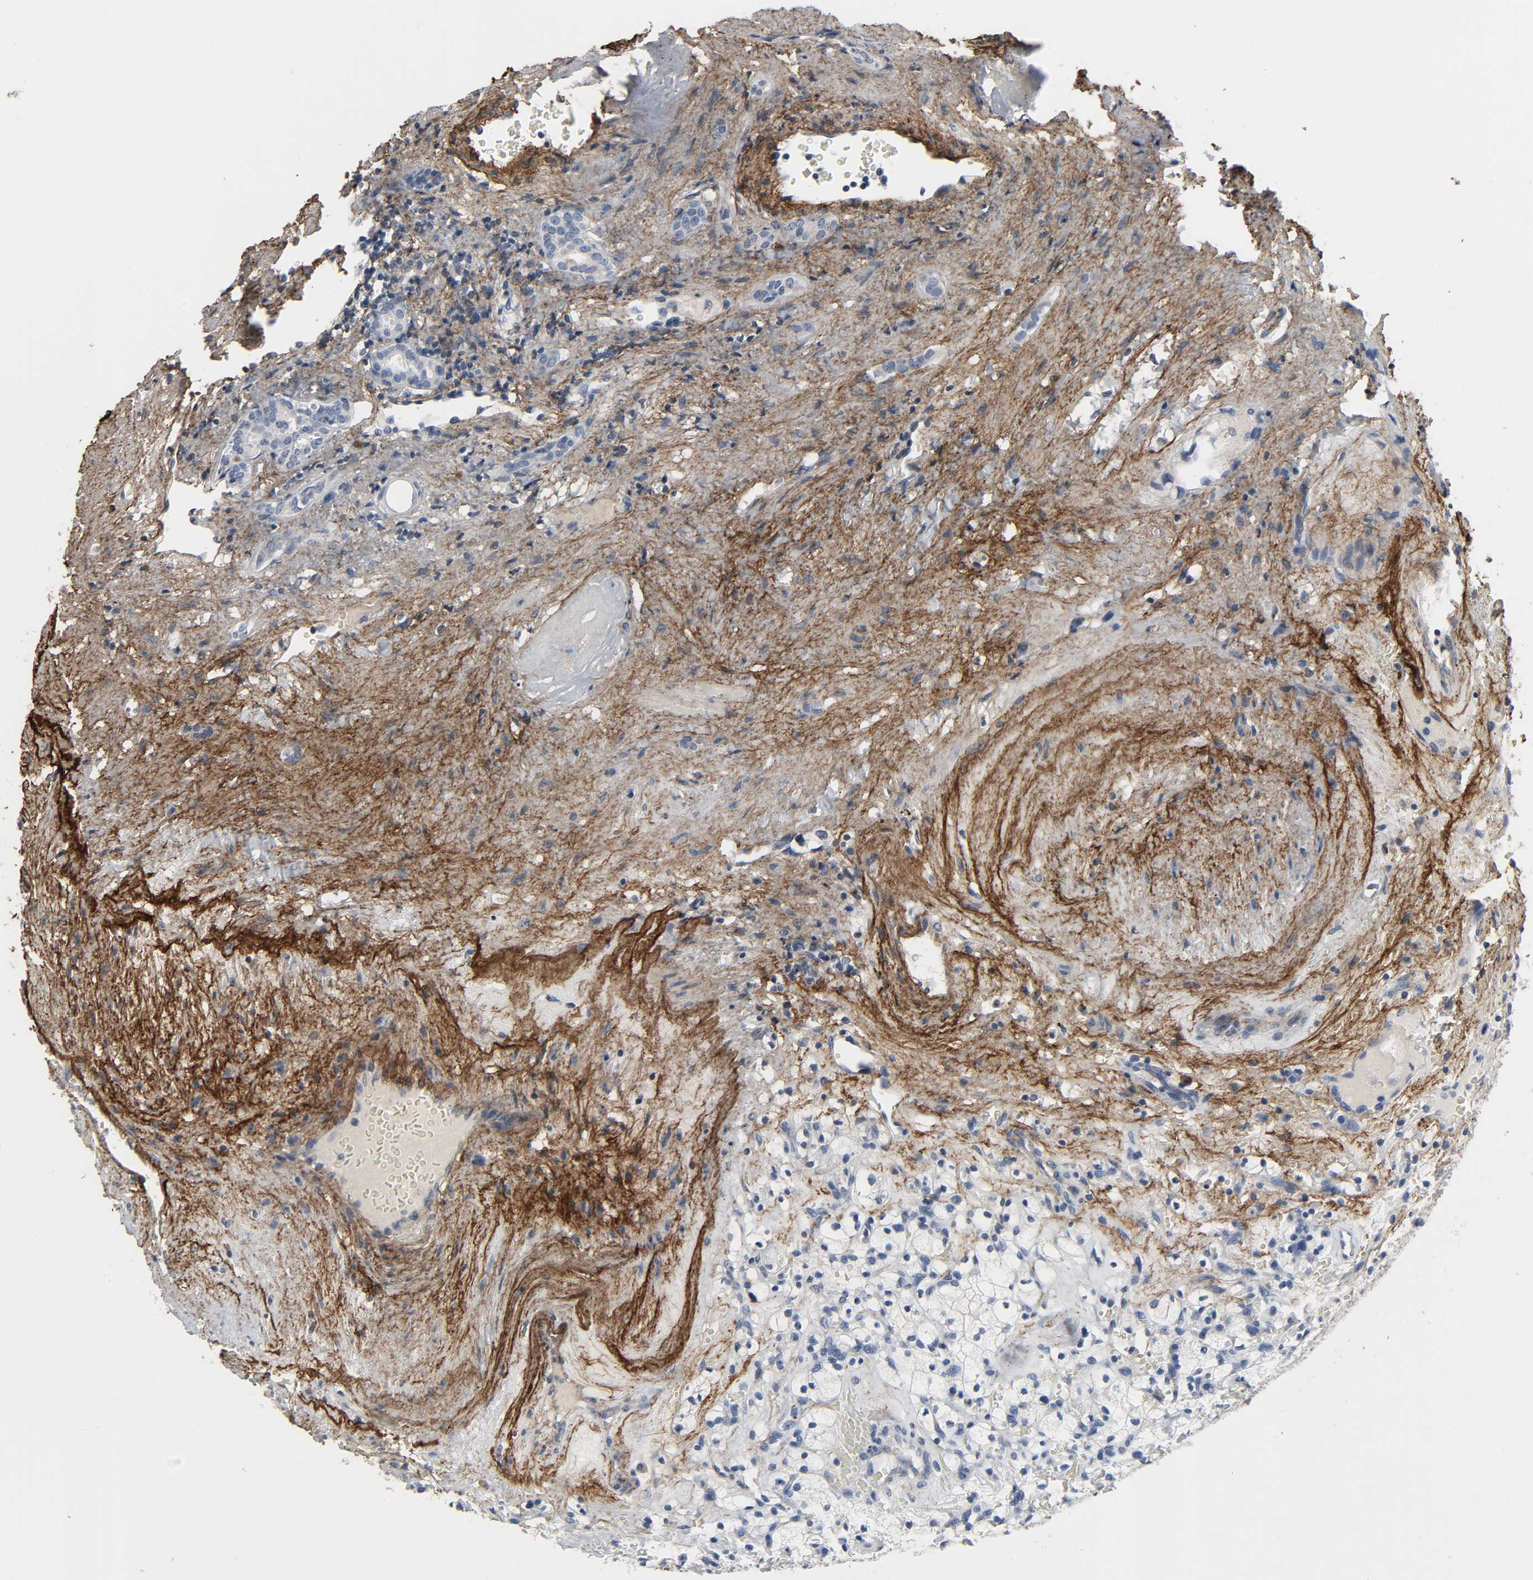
{"staining": {"intensity": "negative", "quantity": "none", "location": "none"}, "tissue": "renal cancer", "cell_type": "Tumor cells", "image_type": "cancer", "snomed": [{"axis": "morphology", "description": "Adenocarcinoma, NOS"}, {"axis": "topography", "description": "Kidney"}], "caption": "A micrograph of adenocarcinoma (renal) stained for a protein shows no brown staining in tumor cells. The staining was performed using DAB (3,3'-diaminobenzidine) to visualize the protein expression in brown, while the nuclei were stained in blue with hematoxylin (Magnification: 20x).", "gene": "FBLN5", "patient": {"sex": "female", "age": 83}}